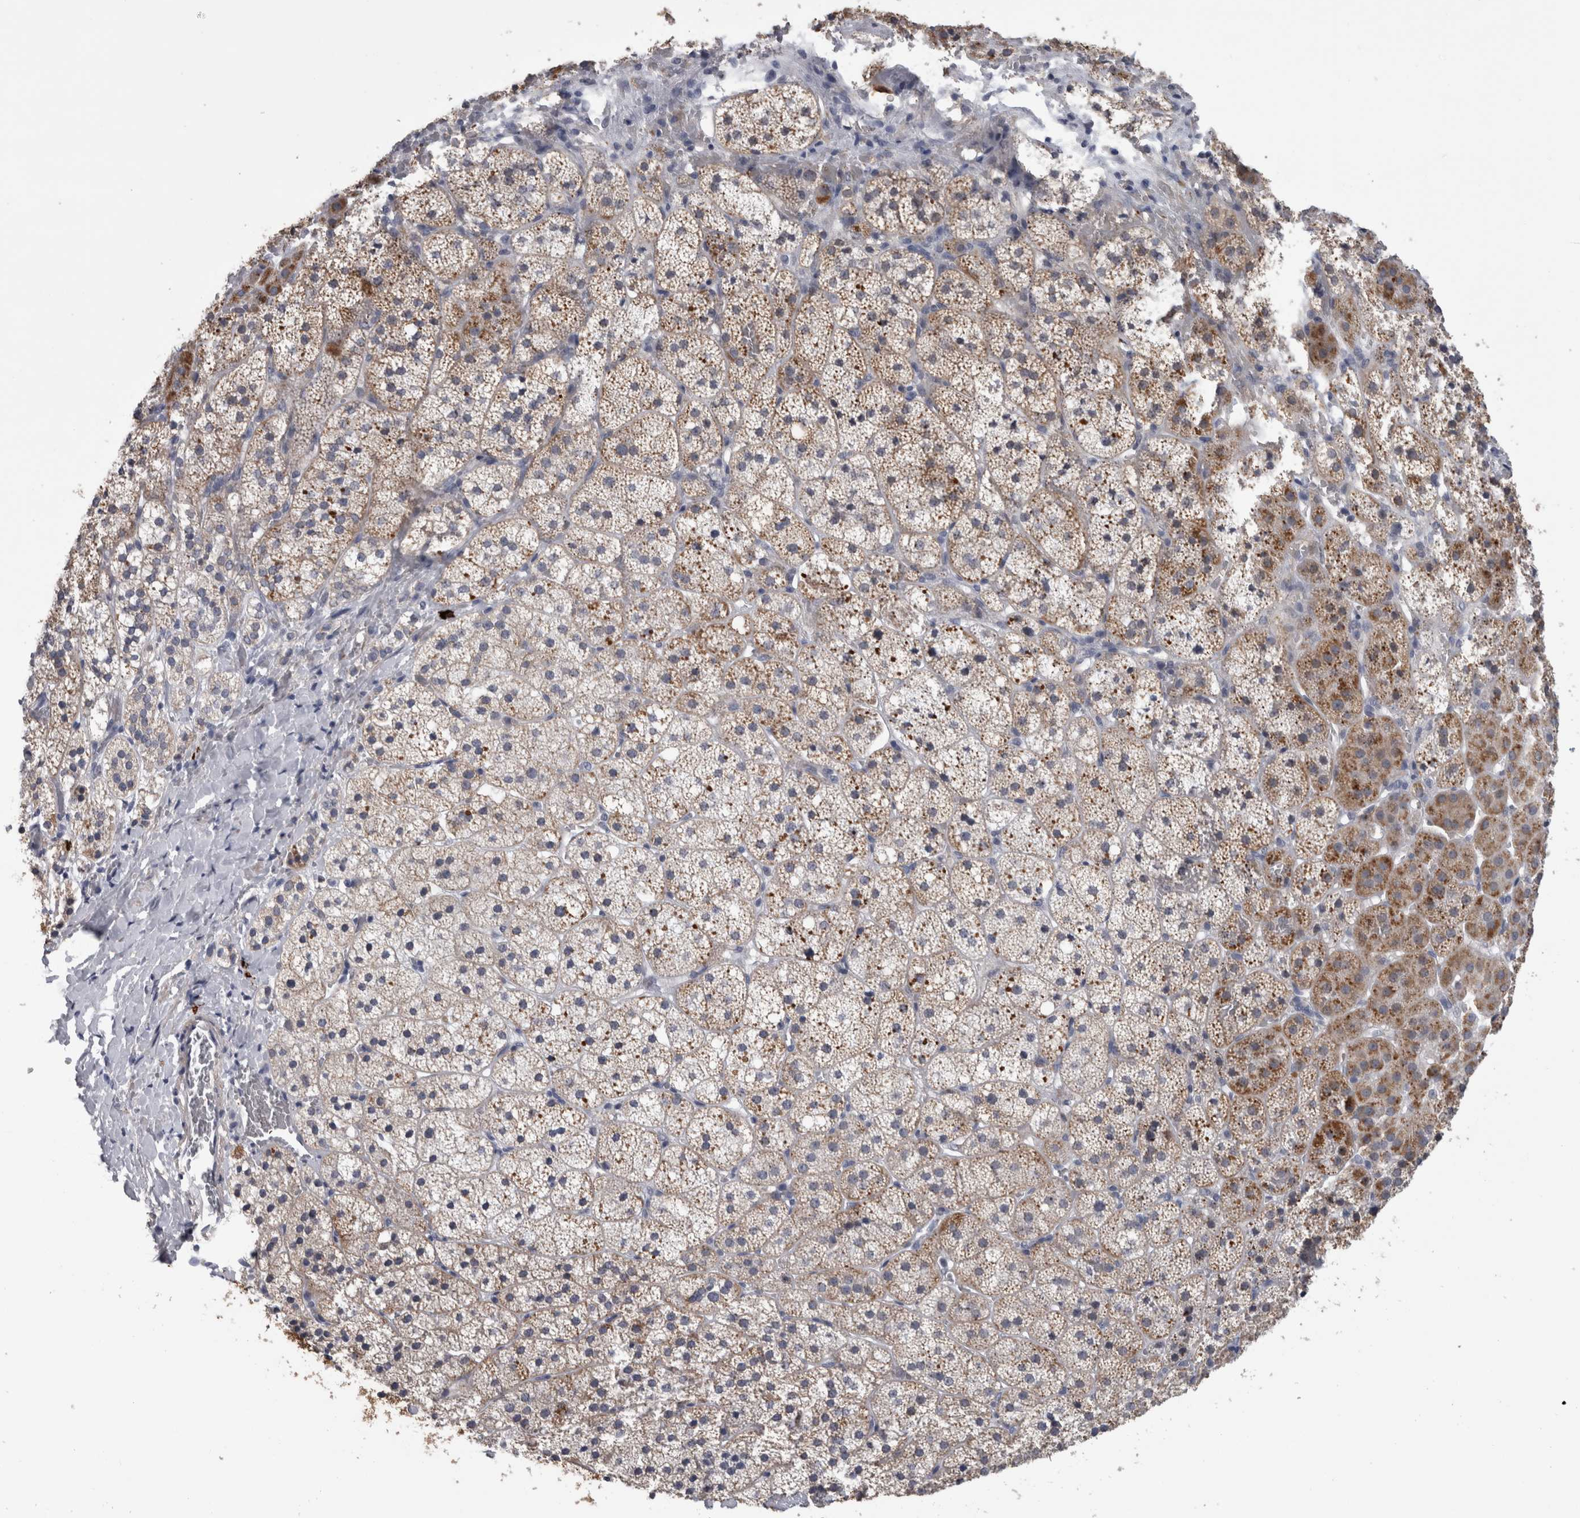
{"staining": {"intensity": "moderate", "quantity": ">75%", "location": "cytoplasmic/membranous,nuclear"}, "tissue": "adrenal gland", "cell_type": "Glandular cells", "image_type": "normal", "snomed": [{"axis": "morphology", "description": "Normal tissue, NOS"}, {"axis": "topography", "description": "Adrenal gland"}], "caption": "Immunohistochemistry (IHC) (DAB (3,3'-diaminobenzidine)) staining of unremarkable human adrenal gland exhibits moderate cytoplasmic/membranous,nuclear protein expression in approximately >75% of glandular cells. (DAB IHC, brown staining for protein, blue staining for nuclei).", "gene": "PEBP4", "patient": {"sex": "female", "age": 44}}